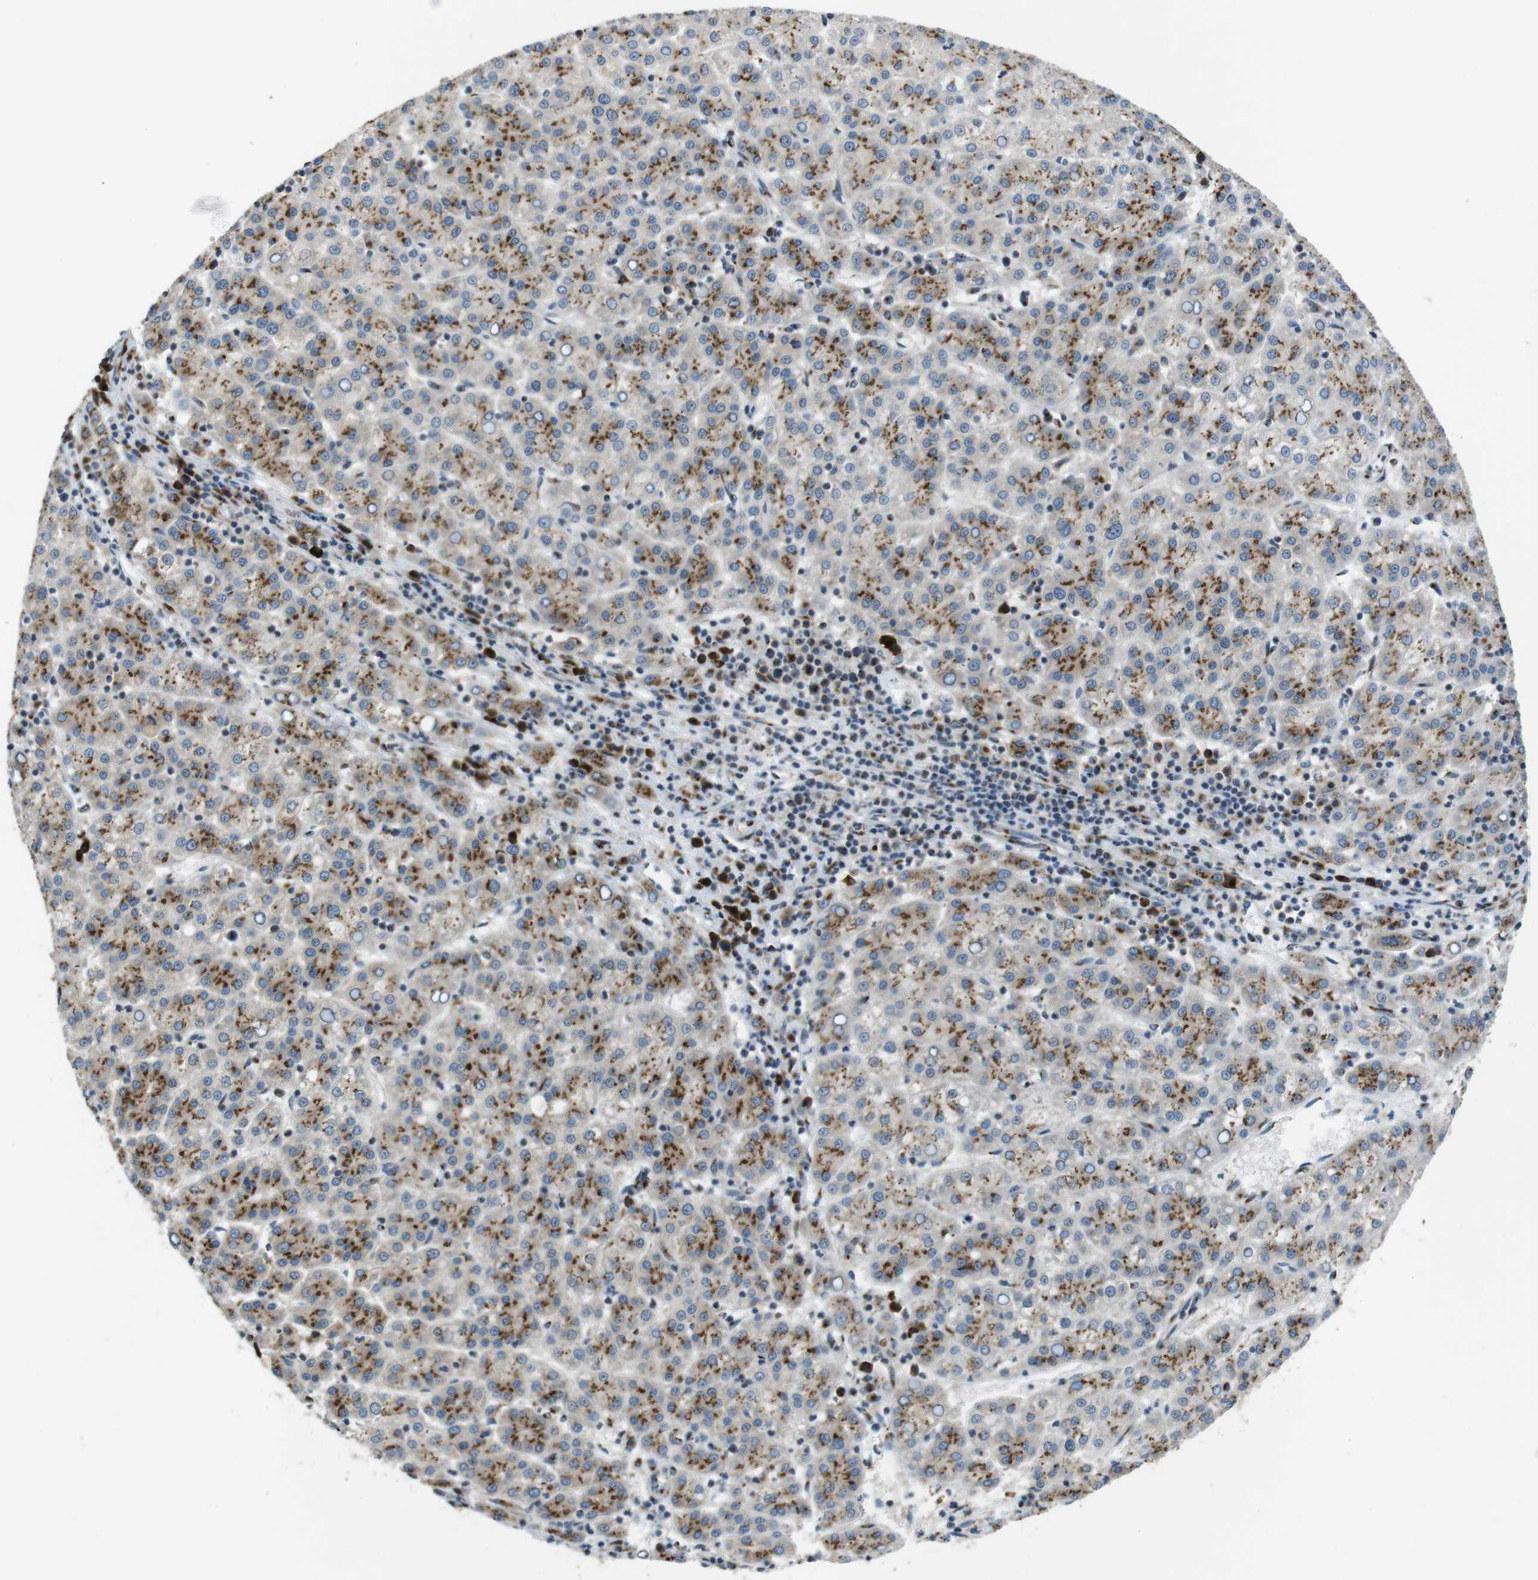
{"staining": {"intensity": "moderate", "quantity": ">75%", "location": "cytoplasmic/membranous"}, "tissue": "liver cancer", "cell_type": "Tumor cells", "image_type": "cancer", "snomed": [{"axis": "morphology", "description": "Carcinoma, Hepatocellular, NOS"}, {"axis": "topography", "description": "Liver"}], "caption": "An immunohistochemistry micrograph of neoplastic tissue is shown. Protein staining in brown shows moderate cytoplasmic/membranous positivity in hepatocellular carcinoma (liver) within tumor cells.", "gene": "ZFPL1", "patient": {"sex": "female", "age": 58}}